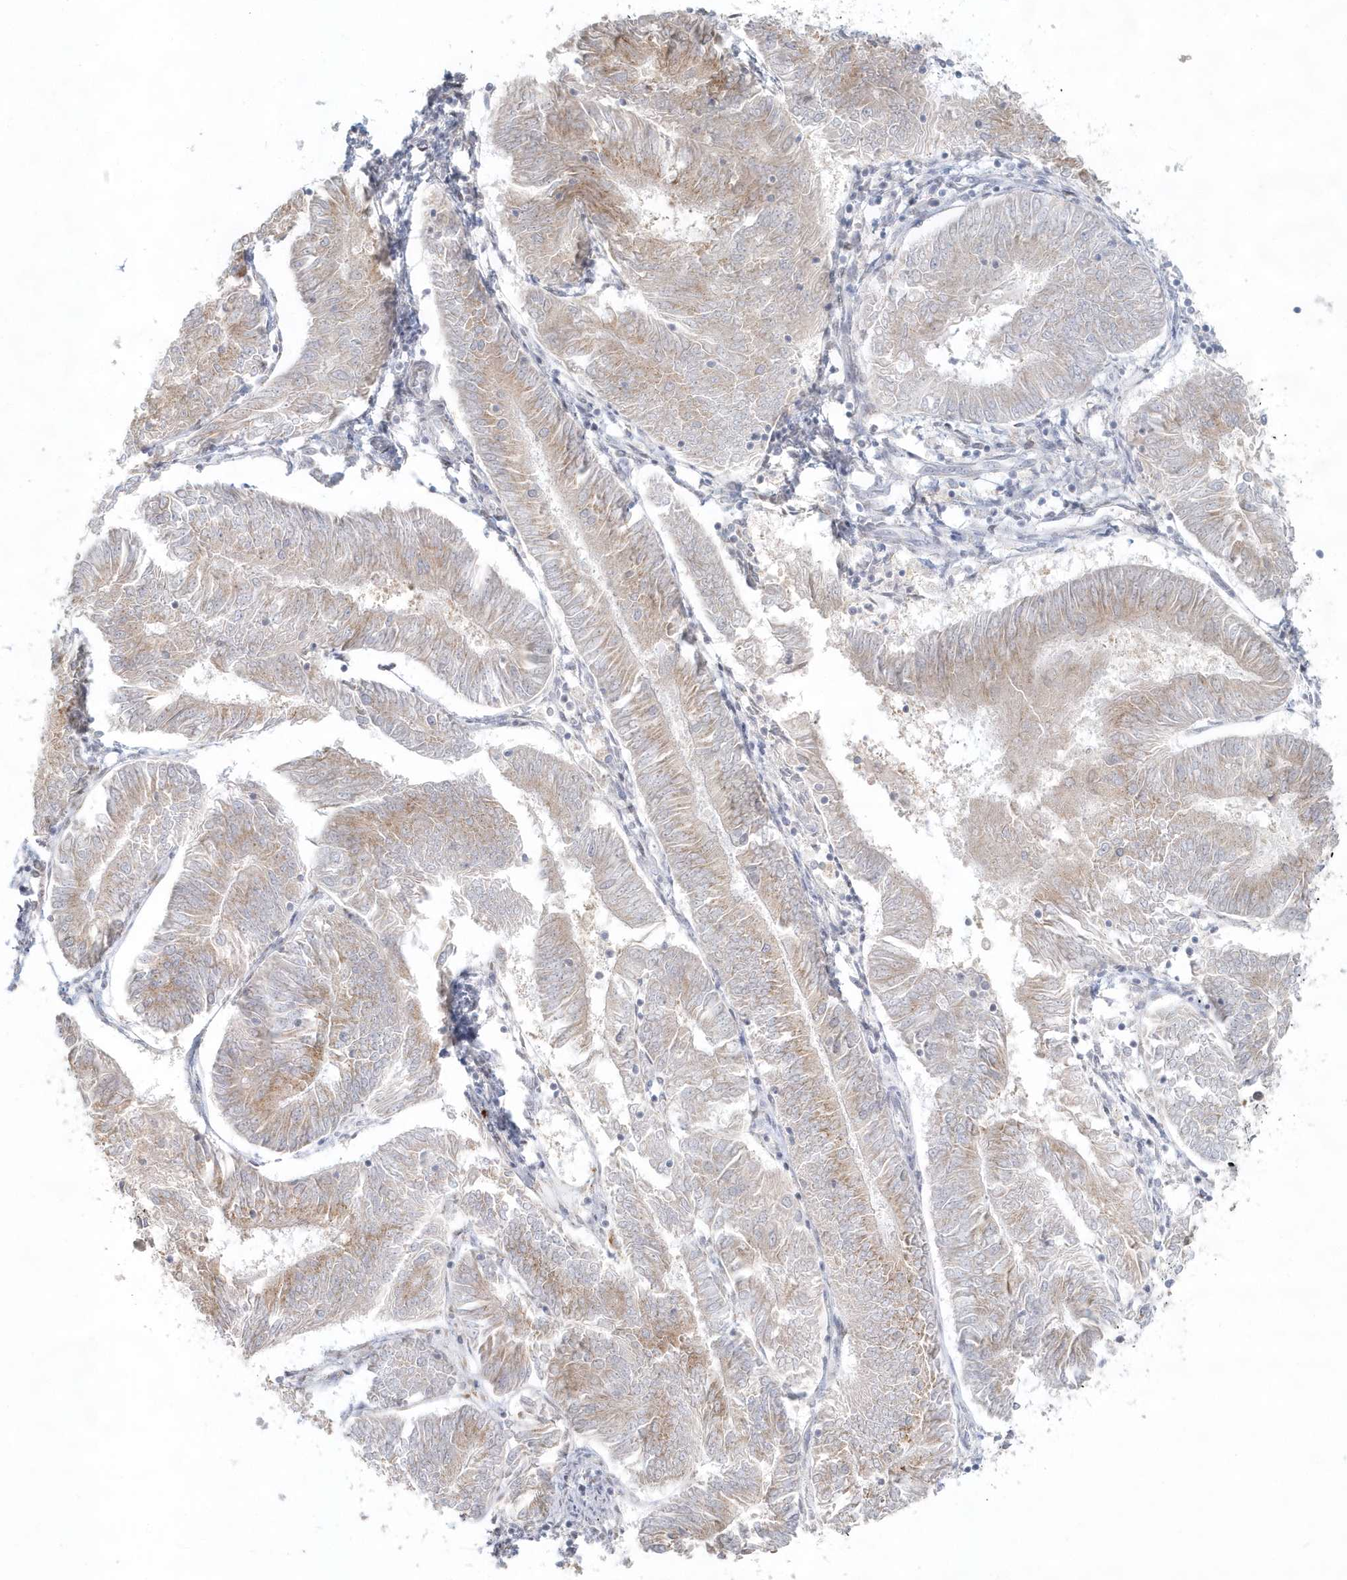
{"staining": {"intensity": "moderate", "quantity": "25%-75%", "location": "cytoplasmic/membranous"}, "tissue": "endometrial cancer", "cell_type": "Tumor cells", "image_type": "cancer", "snomed": [{"axis": "morphology", "description": "Adenocarcinoma, NOS"}, {"axis": "topography", "description": "Endometrium"}], "caption": "Endometrial adenocarcinoma was stained to show a protein in brown. There is medium levels of moderate cytoplasmic/membranous positivity in approximately 25%-75% of tumor cells. (Stains: DAB (3,3'-diaminobenzidine) in brown, nuclei in blue, Microscopy: brightfield microscopy at high magnification).", "gene": "DHFR", "patient": {"sex": "female", "age": 58}}